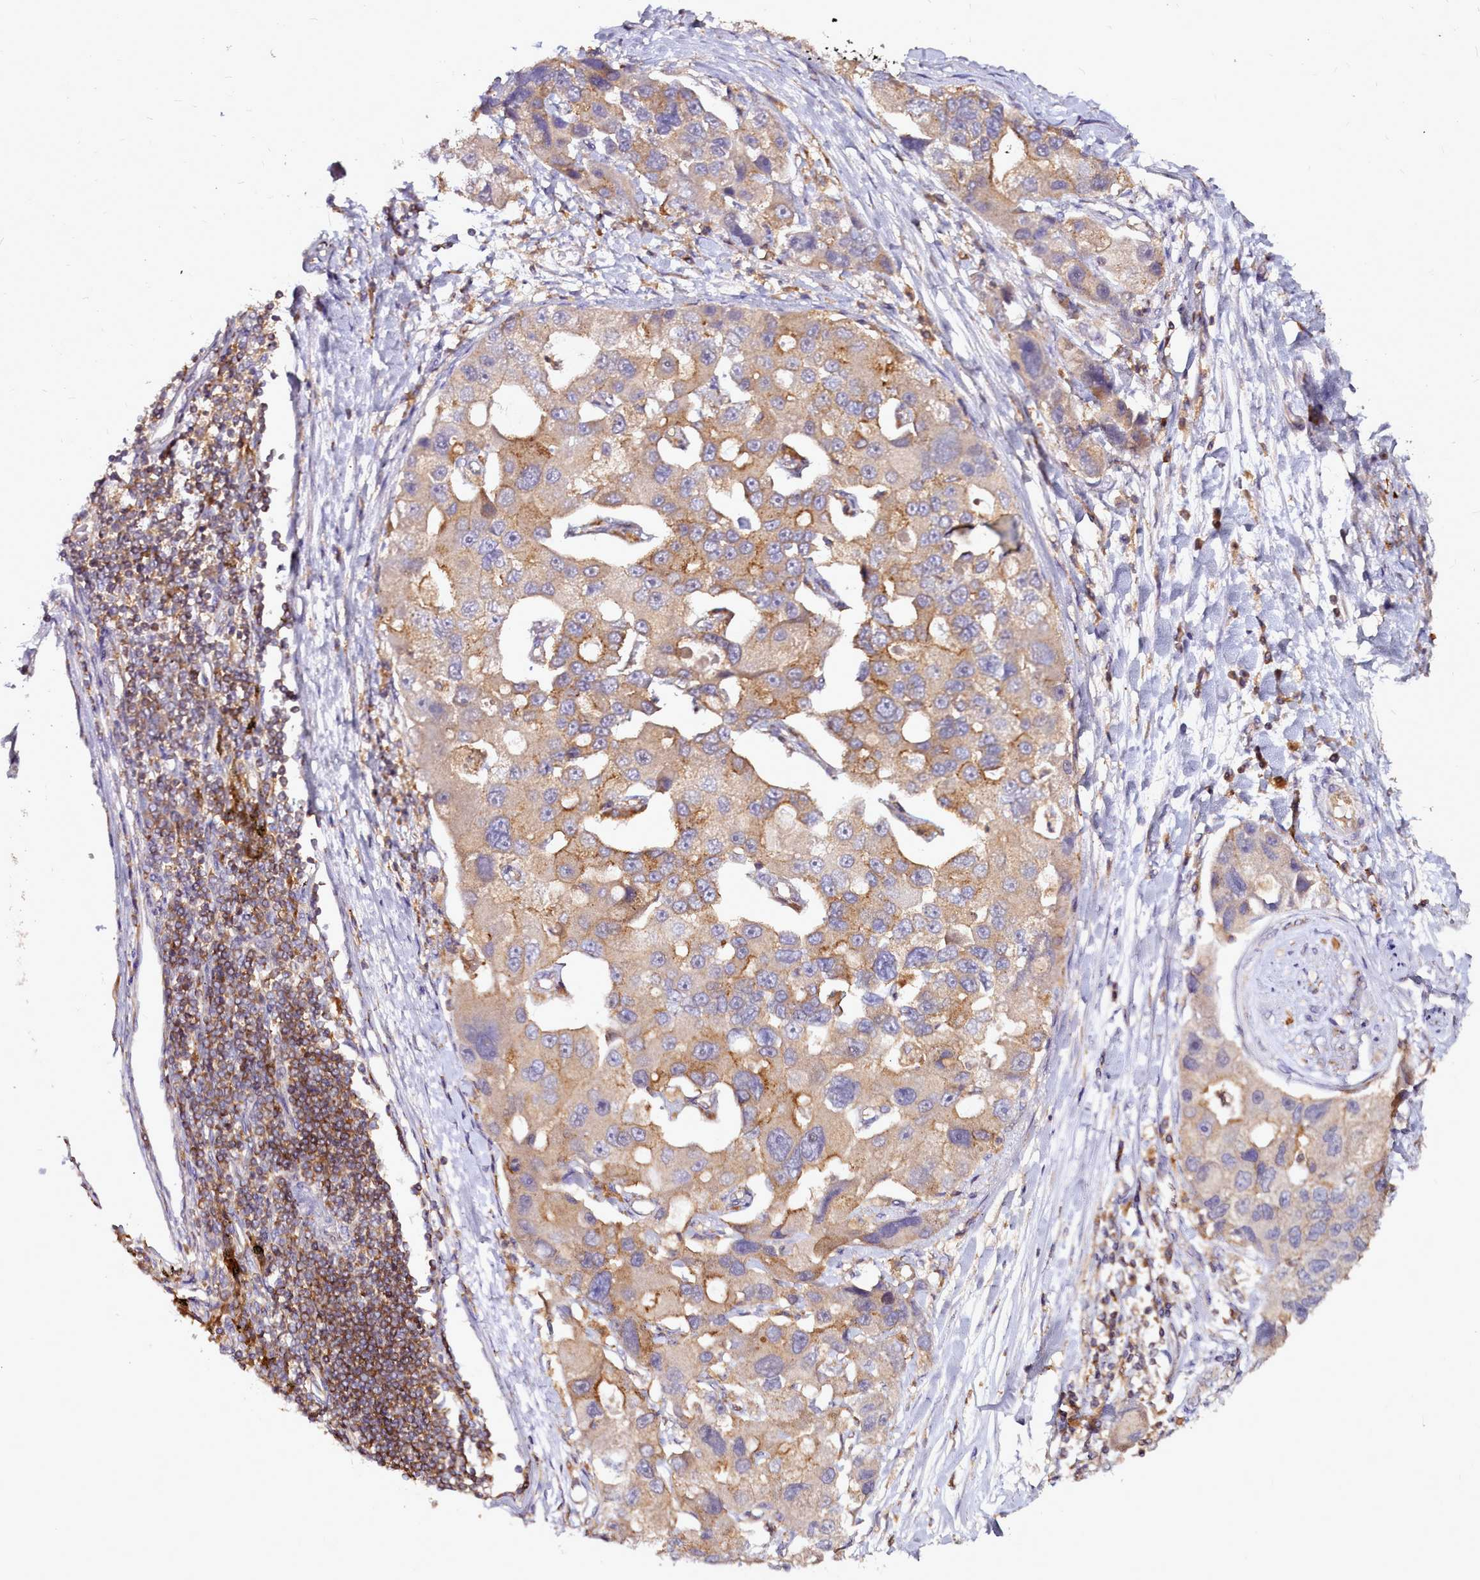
{"staining": {"intensity": "moderate", "quantity": "25%-75%", "location": "cytoplasmic/membranous"}, "tissue": "lung cancer", "cell_type": "Tumor cells", "image_type": "cancer", "snomed": [{"axis": "morphology", "description": "Adenocarcinoma, NOS"}, {"axis": "topography", "description": "Lung"}], "caption": "Tumor cells demonstrate medium levels of moderate cytoplasmic/membranous positivity in approximately 25%-75% of cells in human adenocarcinoma (lung). Using DAB (3,3'-diaminobenzidine) (brown) and hematoxylin (blue) stains, captured at high magnification using brightfield microscopy.", "gene": "NCKAP1L", "patient": {"sex": "female", "age": 54}}